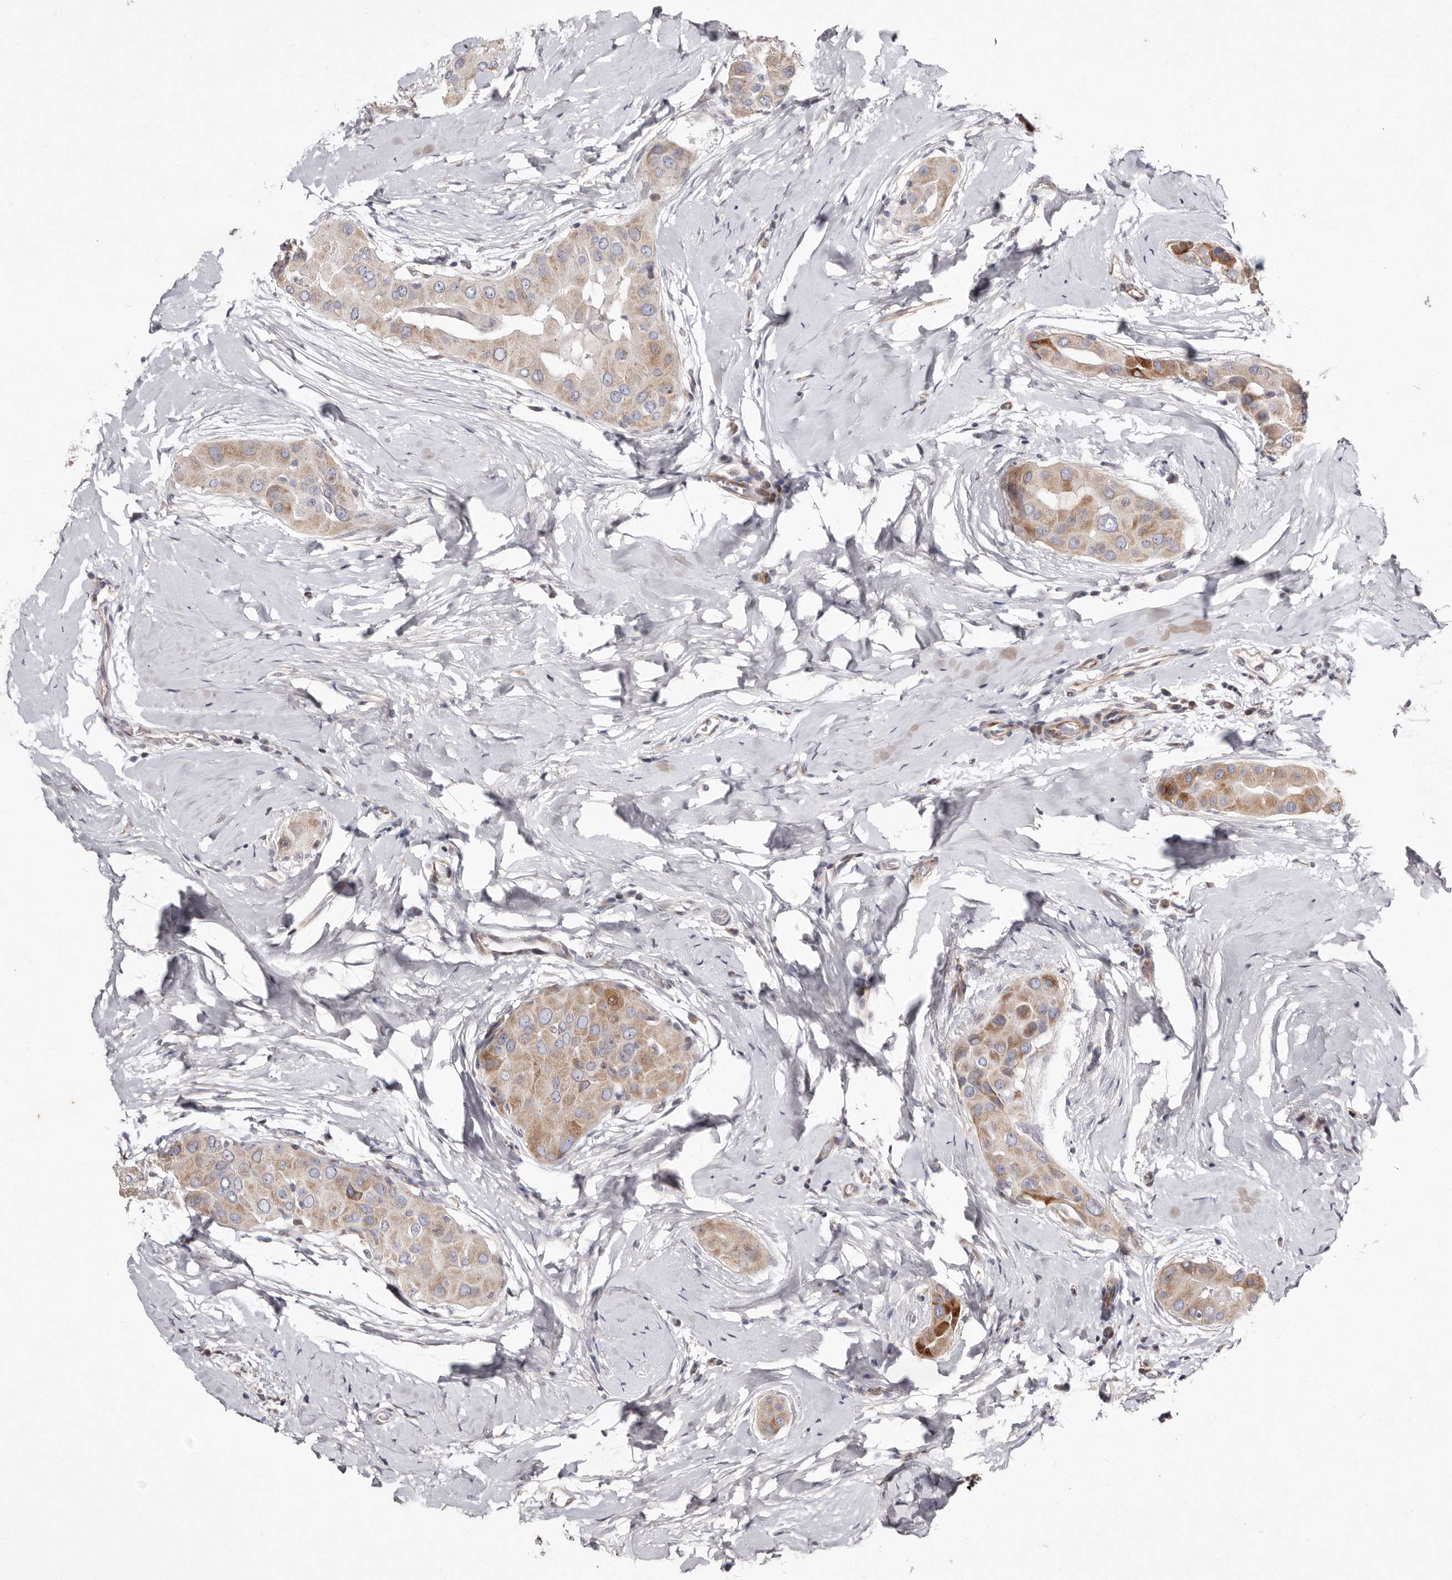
{"staining": {"intensity": "moderate", "quantity": ">75%", "location": "cytoplasmic/membranous"}, "tissue": "thyroid cancer", "cell_type": "Tumor cells", "image_type": "cancer", "snomed": [{"axis": "morphology", "description": "Papillary adenocarcinoma, NOS"}, {"axis": "topography", "description": "Thyroid gland"}], "caption": "Immunohistochemistry staining of thyroid cancer, which reveals medium levels of moderate cytoplasmic/membranous expression in approximately >75% of tumor cells indicating moderate cytoplasmic/membranous protein staining. The staining was performed using DAB (brown) for protein detection and nuclei were counterstained in hematoxylin (blue).", "gene": "TIMM17B", "patient": {"sex": "male", "age": 33}}